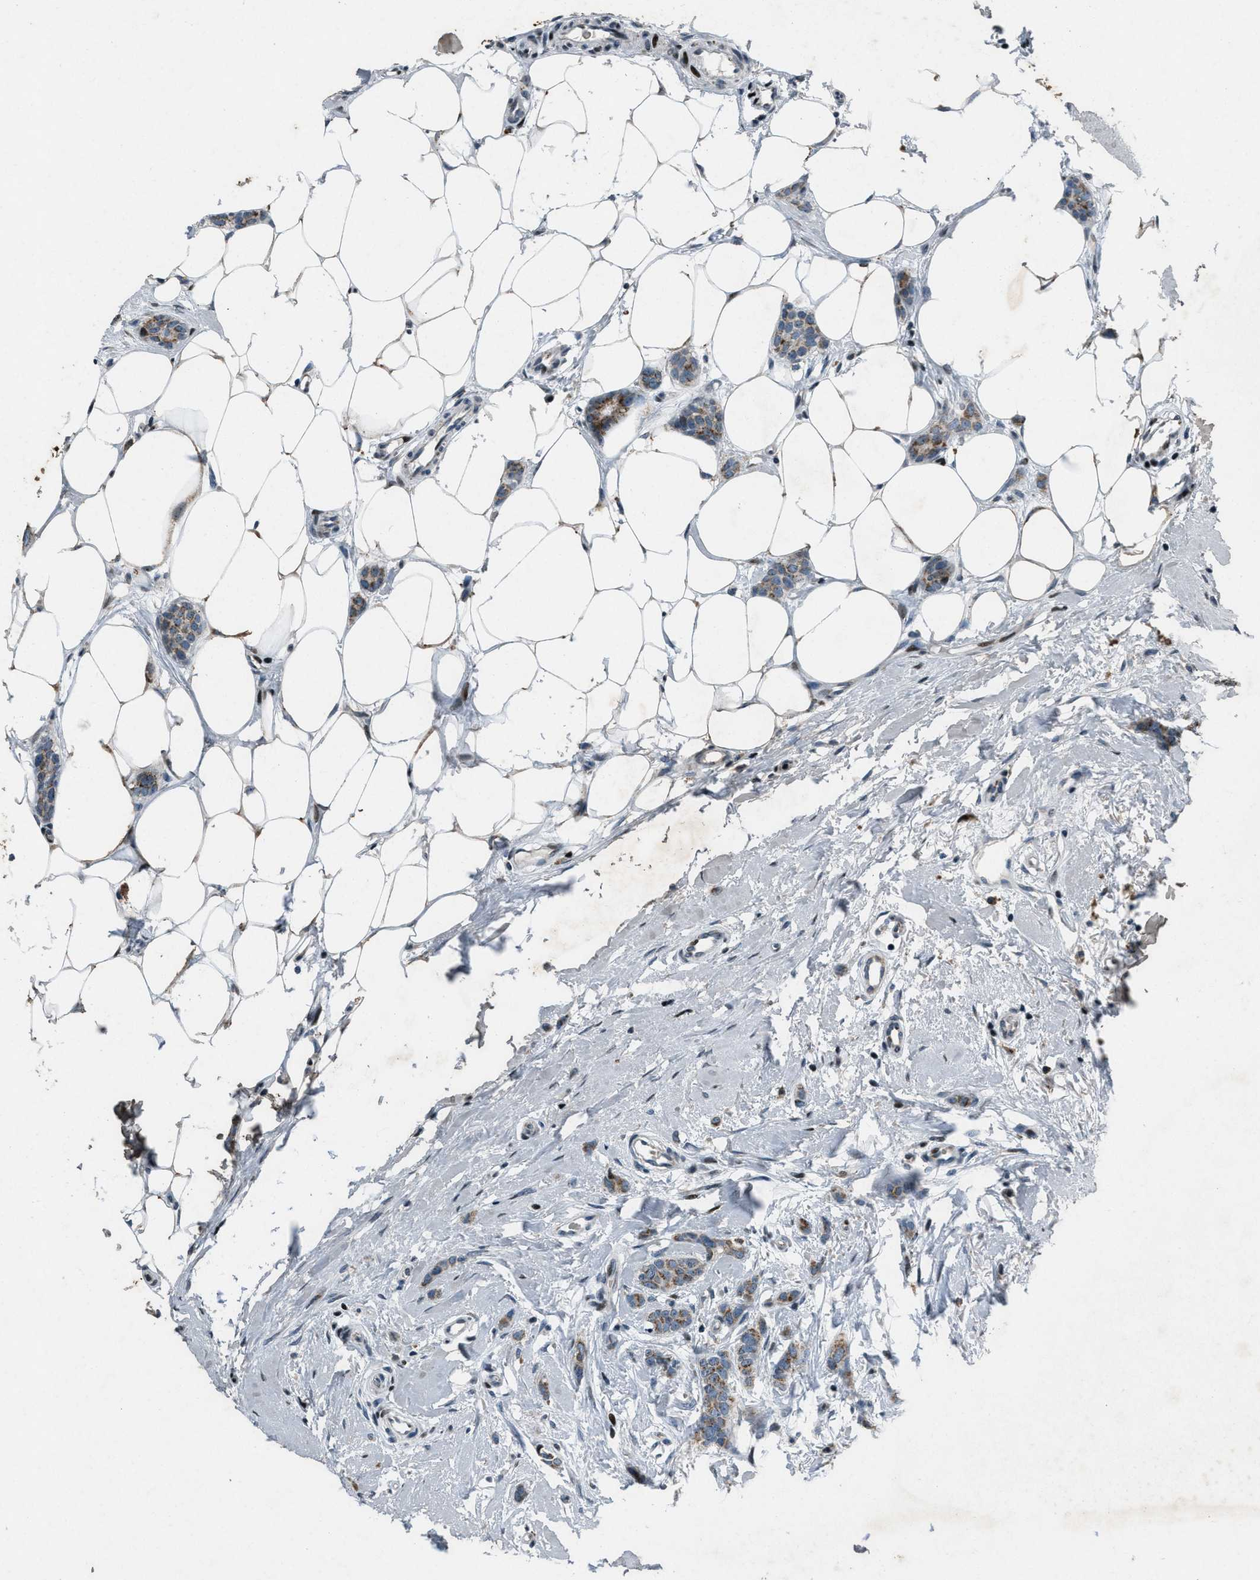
{"staining": {"intensity": "moderate", "quantity": ">75%", "location": "cytoplasmic/membranous"}, "tissue": "breast cancer", "cell_type": "Tumor cells", "image_type": "cancer", "snomed": [{"axis": "morphology", "description": "Lobular carcinoma"}, {"axis": "topography", "description": "Skin"}, {"axis": "topography", "description": "Breast"}], "caption": "Human breast cancer (lobular carcinoma) stained with a brown dye exhibits moderate cytoplasmic/membranous positive expression in approximately >75% of tumor cells.", "gene": "GPC6", "patient": {"sex": "female", "age": 46}}